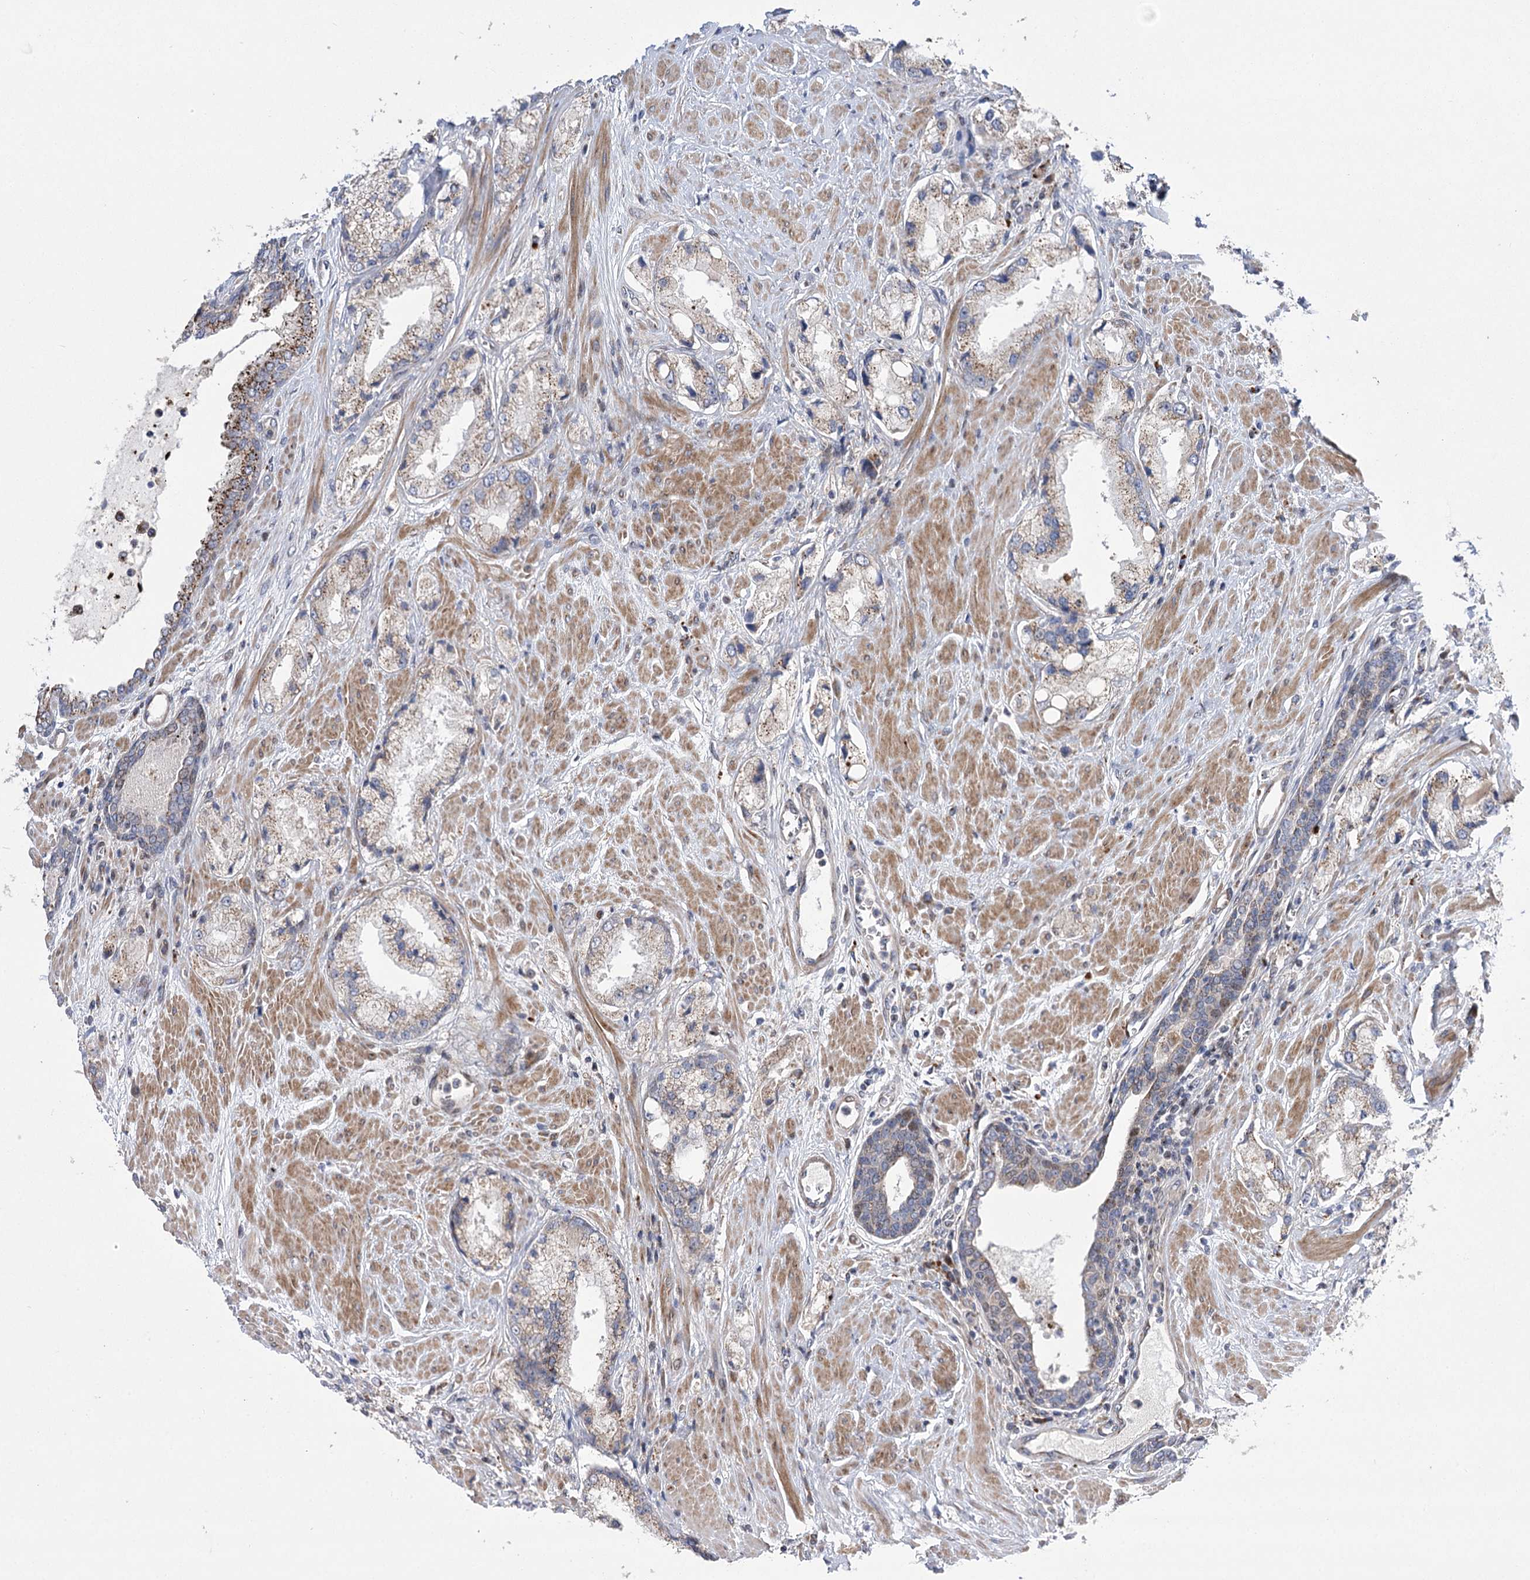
{"staining": {"intensity": "weak", "quantity": "25%-75%", "location": "cytoplasmic/membranous"}, "tissue": "prostate cancer", "cell_type": "Tumor cells", "image_type": "cancer", "snomed": [{"axis": "morphology", "description": "Adenocarcinoma, Low grade"}, {"axis": "topography", "description": "Prostate"}], "caption": "Tumor cells reveal low levels of weak cytoplasmic/membranous positivity in approximately 25%-75% of cells in prostate cancer.", "gene": "NME7", "patient": {"sex": "male", "age": 67}}